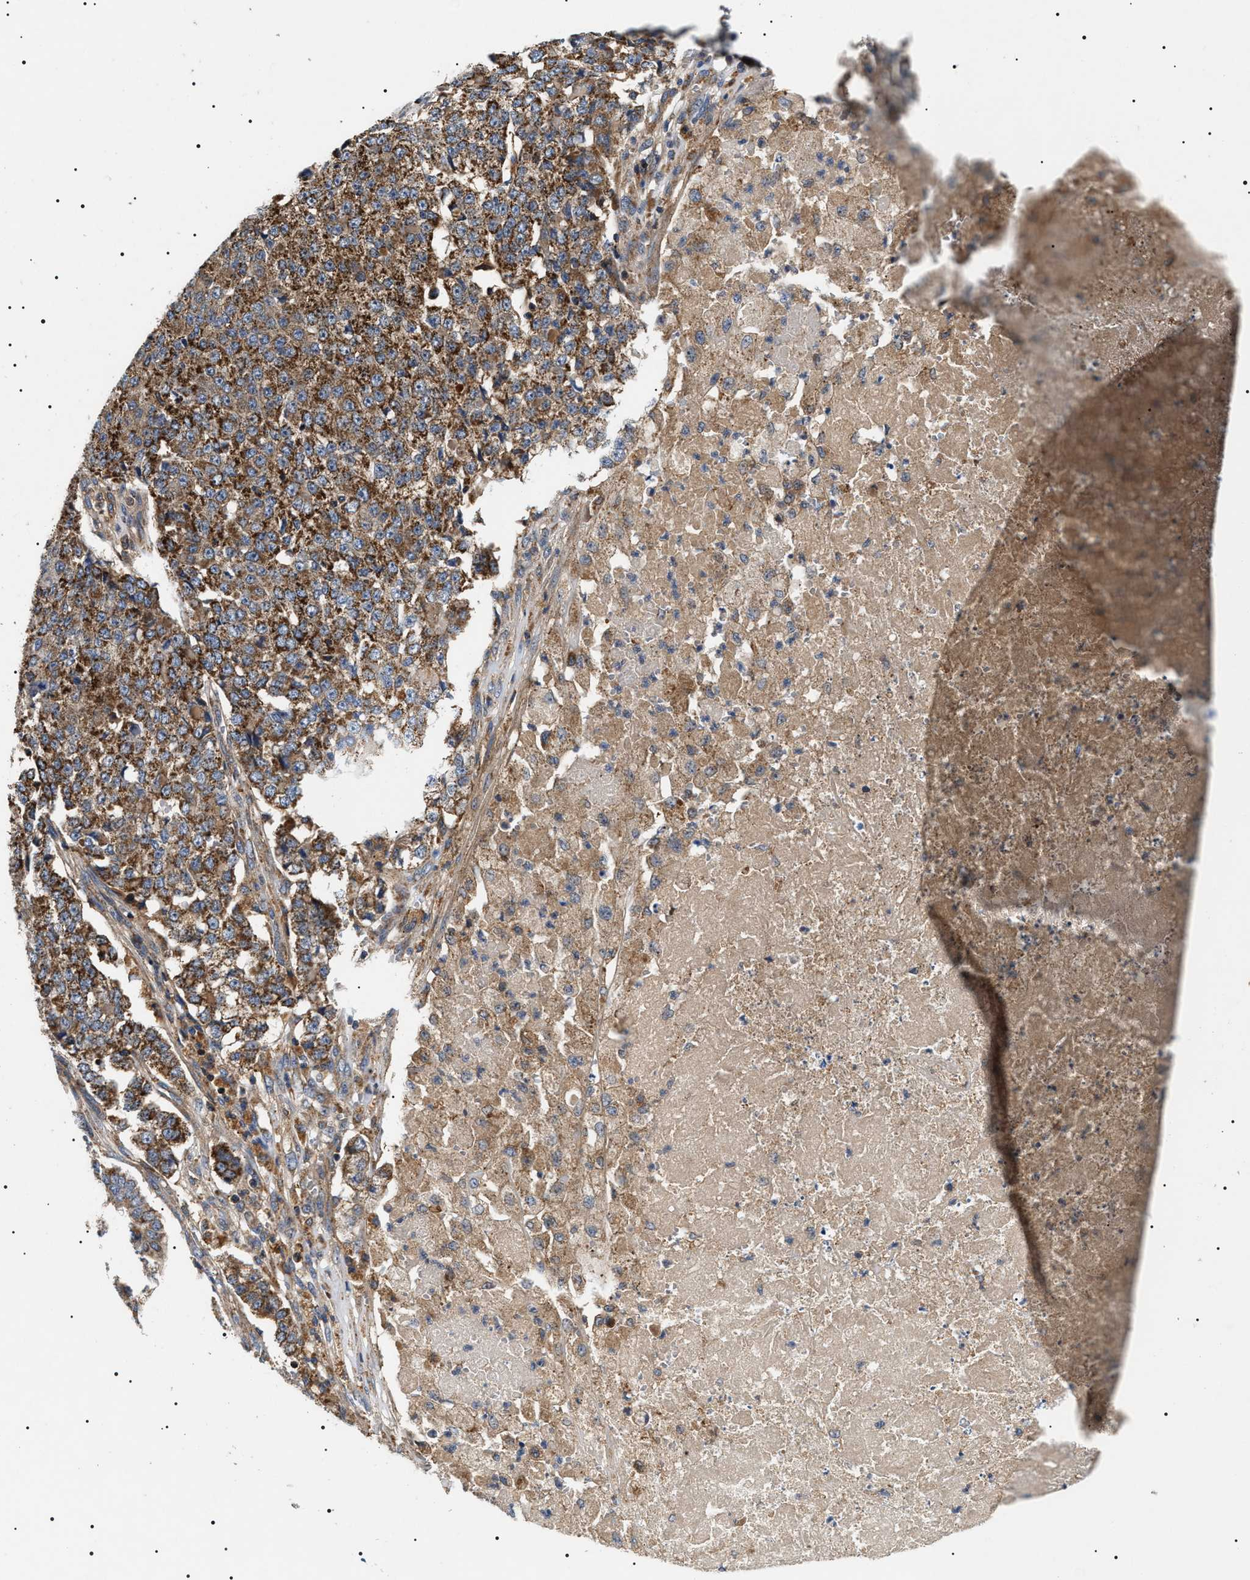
{"staining": {"intensity": "moderate", "quantity": ">75%", "location": "cytoplasmic/membranous"}, "tissue": "pancreatic cancer", "cell_type": "Tumor cells", "image_type": "cancer", "snomed": [{"axis": "morphology", "description": "Adenocarcinoma, NOS"}, {"axis": "topography", "description": "Pancreas"}], "caption": "Adenocarcinoma (pancreatic) stained for a protein (brown) shows moderate cytoplasmic/membranous positive staining in about >75% of tumor cells.", "gene": "OXSM", "patient": {"sex": "male", "age": 50}}